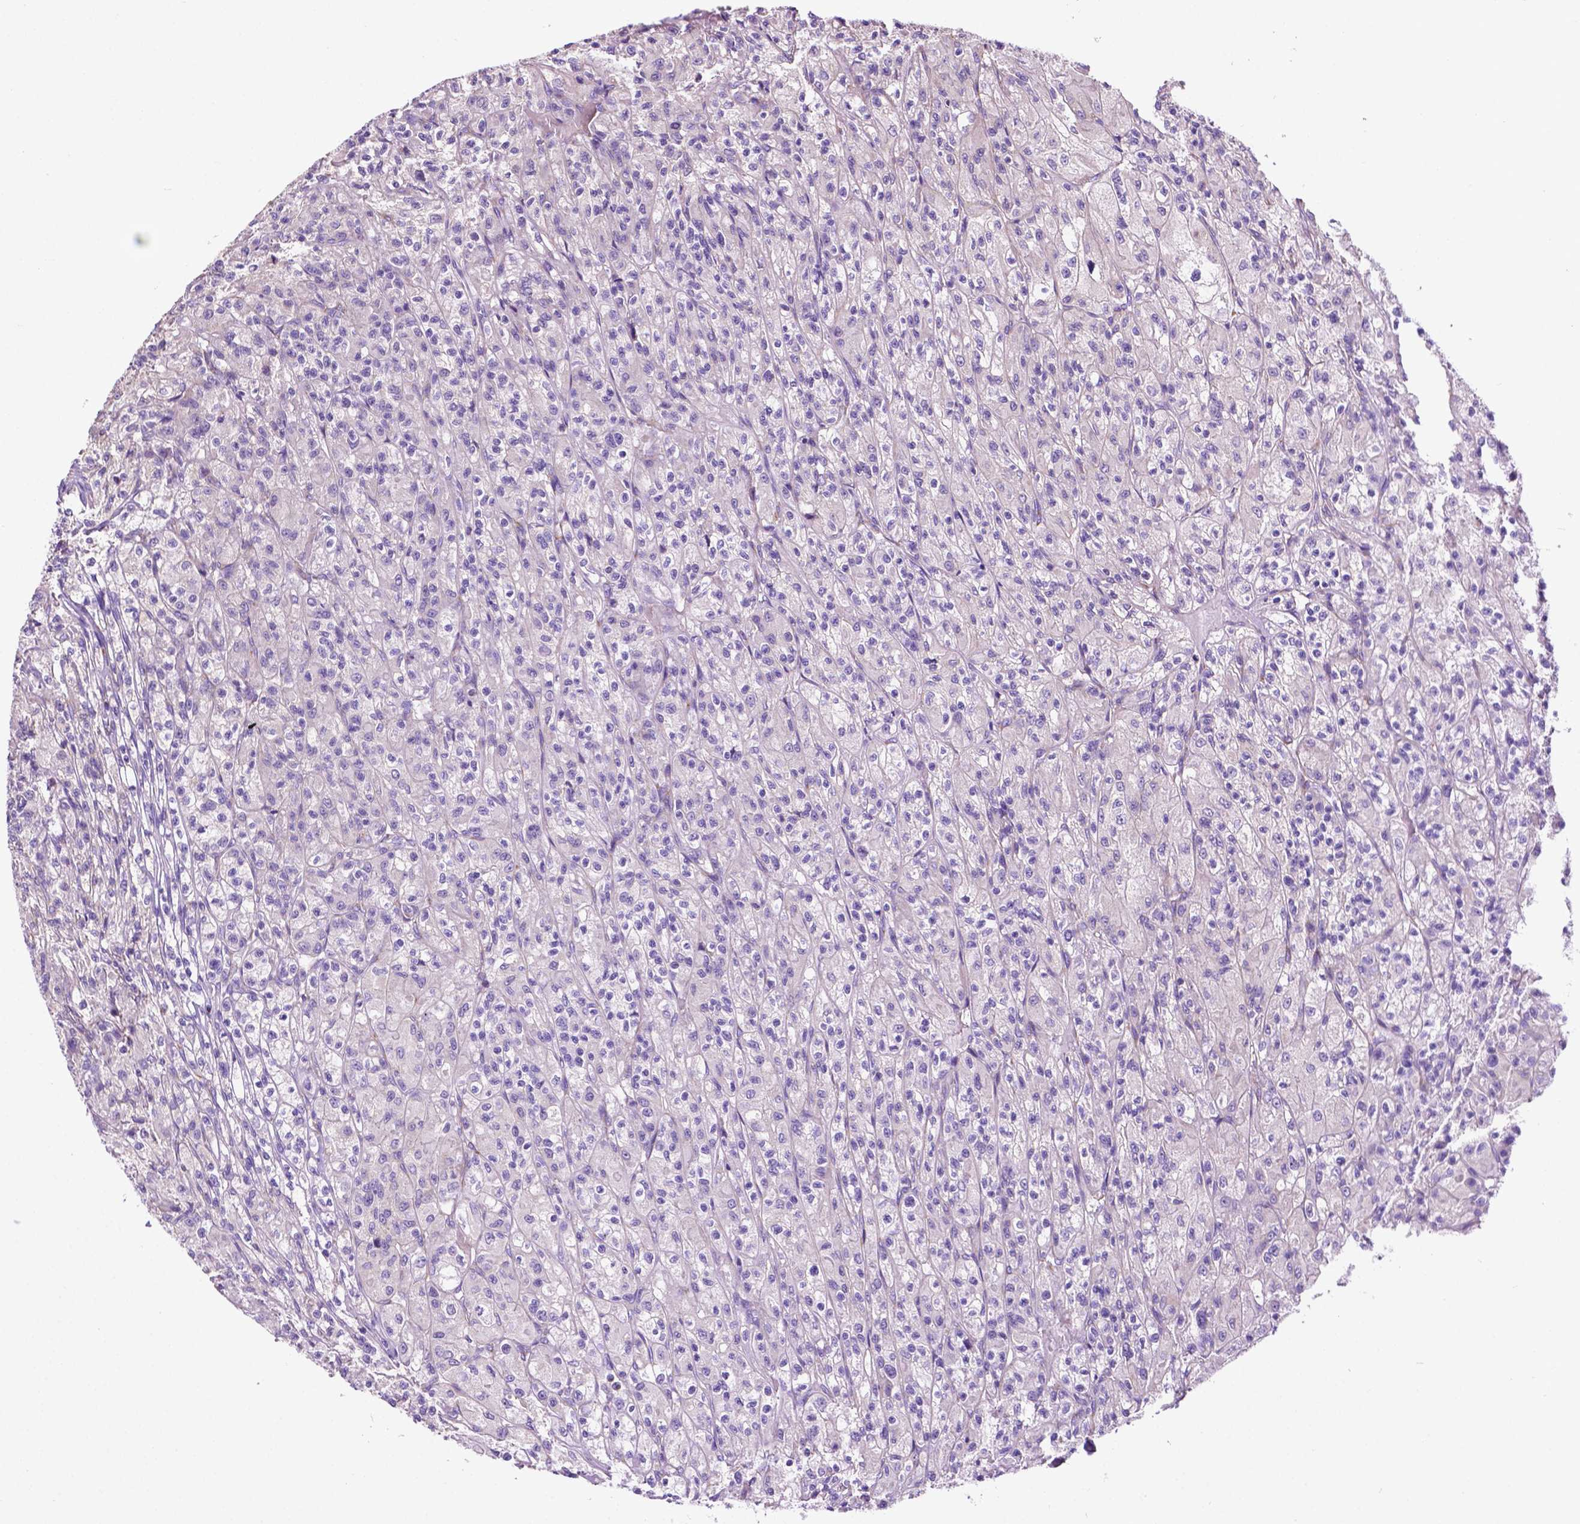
{"staining": {"intensity": "negative", "quantity": "none", "location": "none"}, "tissue": "renal cancer", "cell_type": "Tumor cells", "image_type": "cancer", "snomed": [{"axis": "morphology", "description": "Adenocarcinoma, NOS"}, {"axis": "topography", "description": "Kidney"}], "caption": "The image exhibits no significant staining in tumor cells of adenocarcinoma (renal).", "gene": "PHYHIP", "patient": {"sex": "female", "age": 70}}